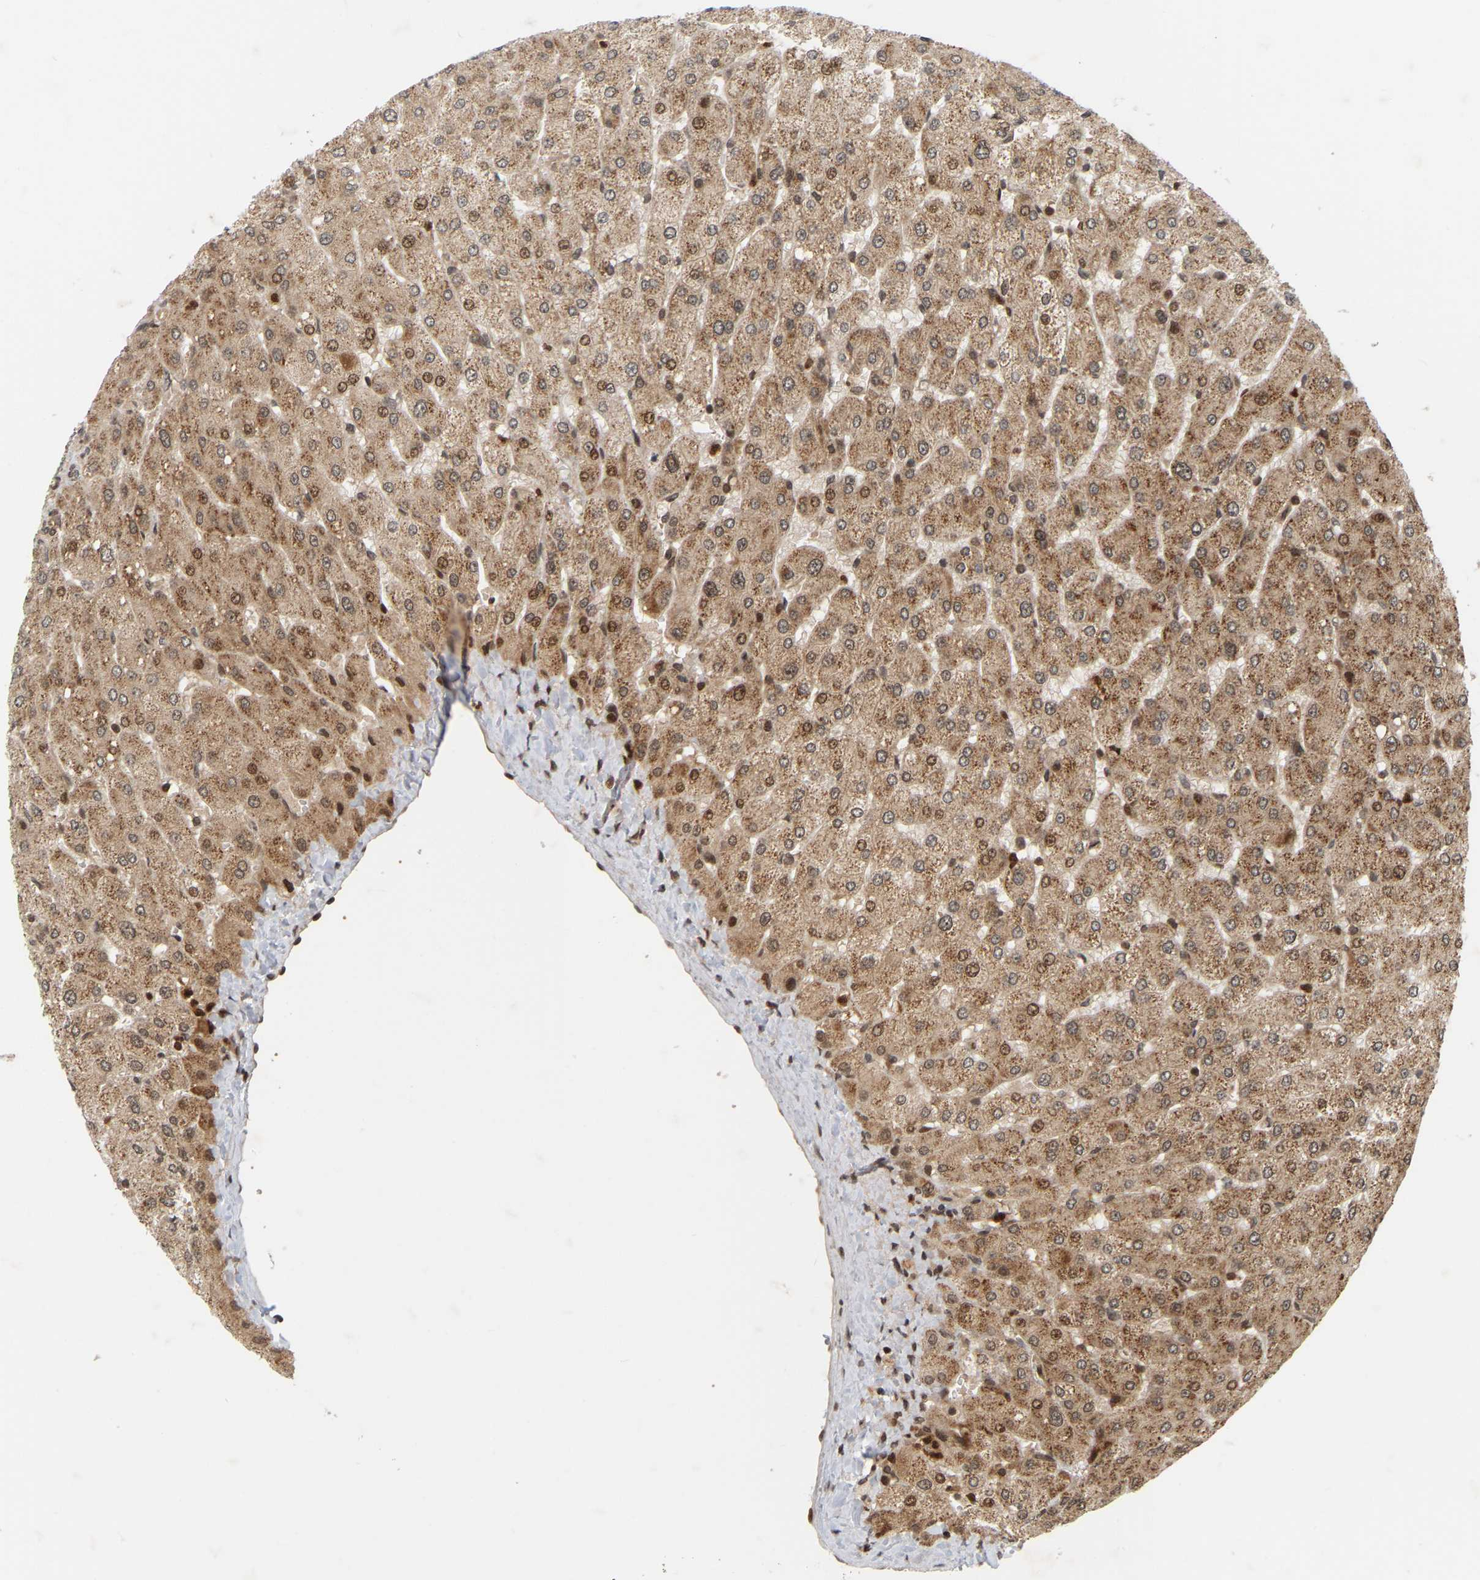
{"staining": {"intensity": "moderate", "quantity": ">75%", "location": "nuclear"}, "tissue": "liver", "cell_type": "Cholangiocytes", "image_type": "normal", "snomed": [{"axis": "morphology", "description": "Normal tissue, NOS"}, {"axis": "topography", "description": "Liver"}], "caption": "A photomicrograph showing moderate nuclear staining in approximately >75% of cholangiocytes in normal liver, as visualized by brown immunohistochemical staining.", "gene": "NFE2L2", "patient": {"sex": "male", "age": 55}}